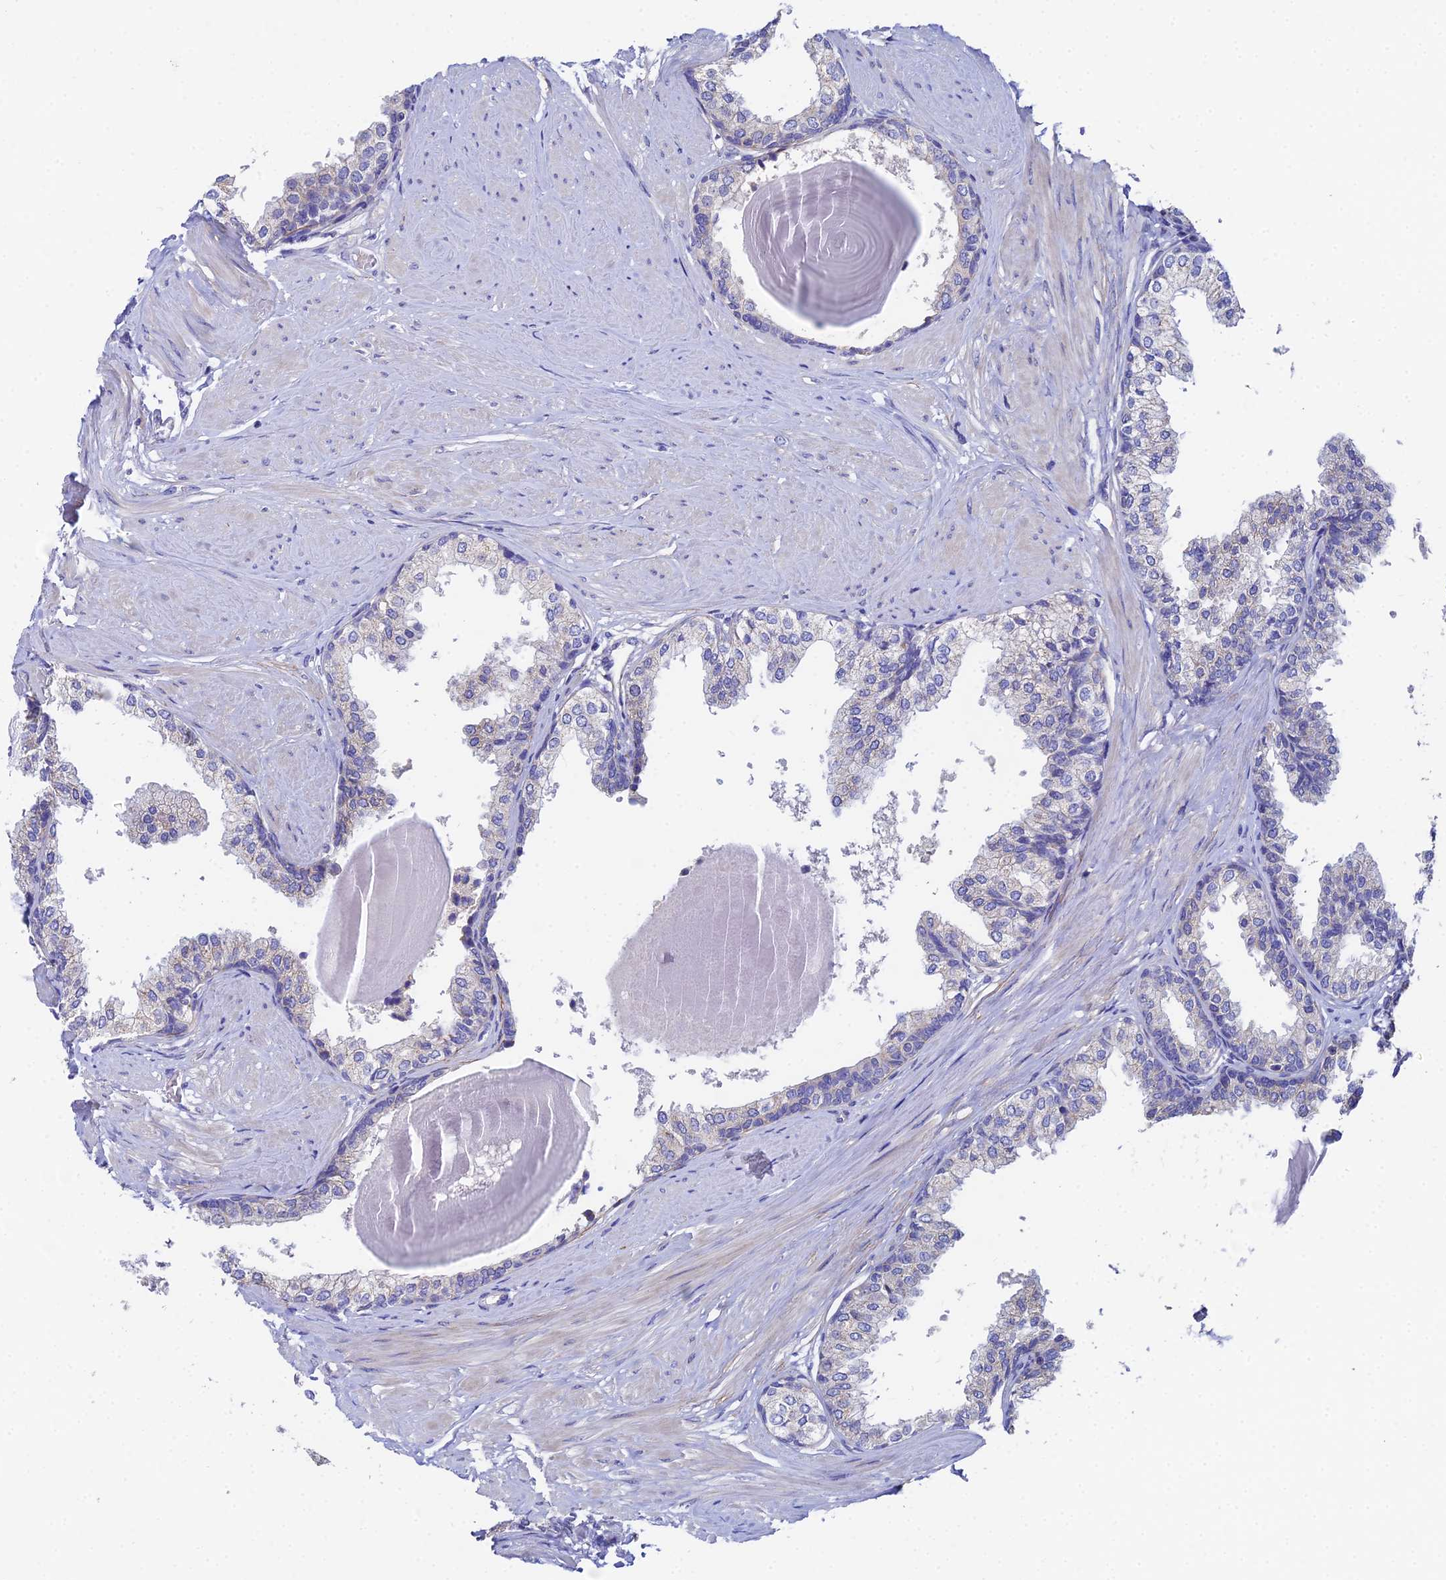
{"staining": {"intensity": "weak", "quantity": "<25%", "location": "cytoplasmic/membranous"}, "tissue": "prostate", "cell_type": "Glandular cells", "image_type": "normal", "snomed": [{"axis": "morphology", "description": "Normal tissue, NOS"}, {"axis": "topography", "description": "Prostate"}], "caption": "DAB (3,3'-diaminobenzidine) immunohistochemical staining of normal prostate shows no significant staining in glandular cells.", "gene": "UBE2L3", "patient": {"sex": "male", "age": 48}}